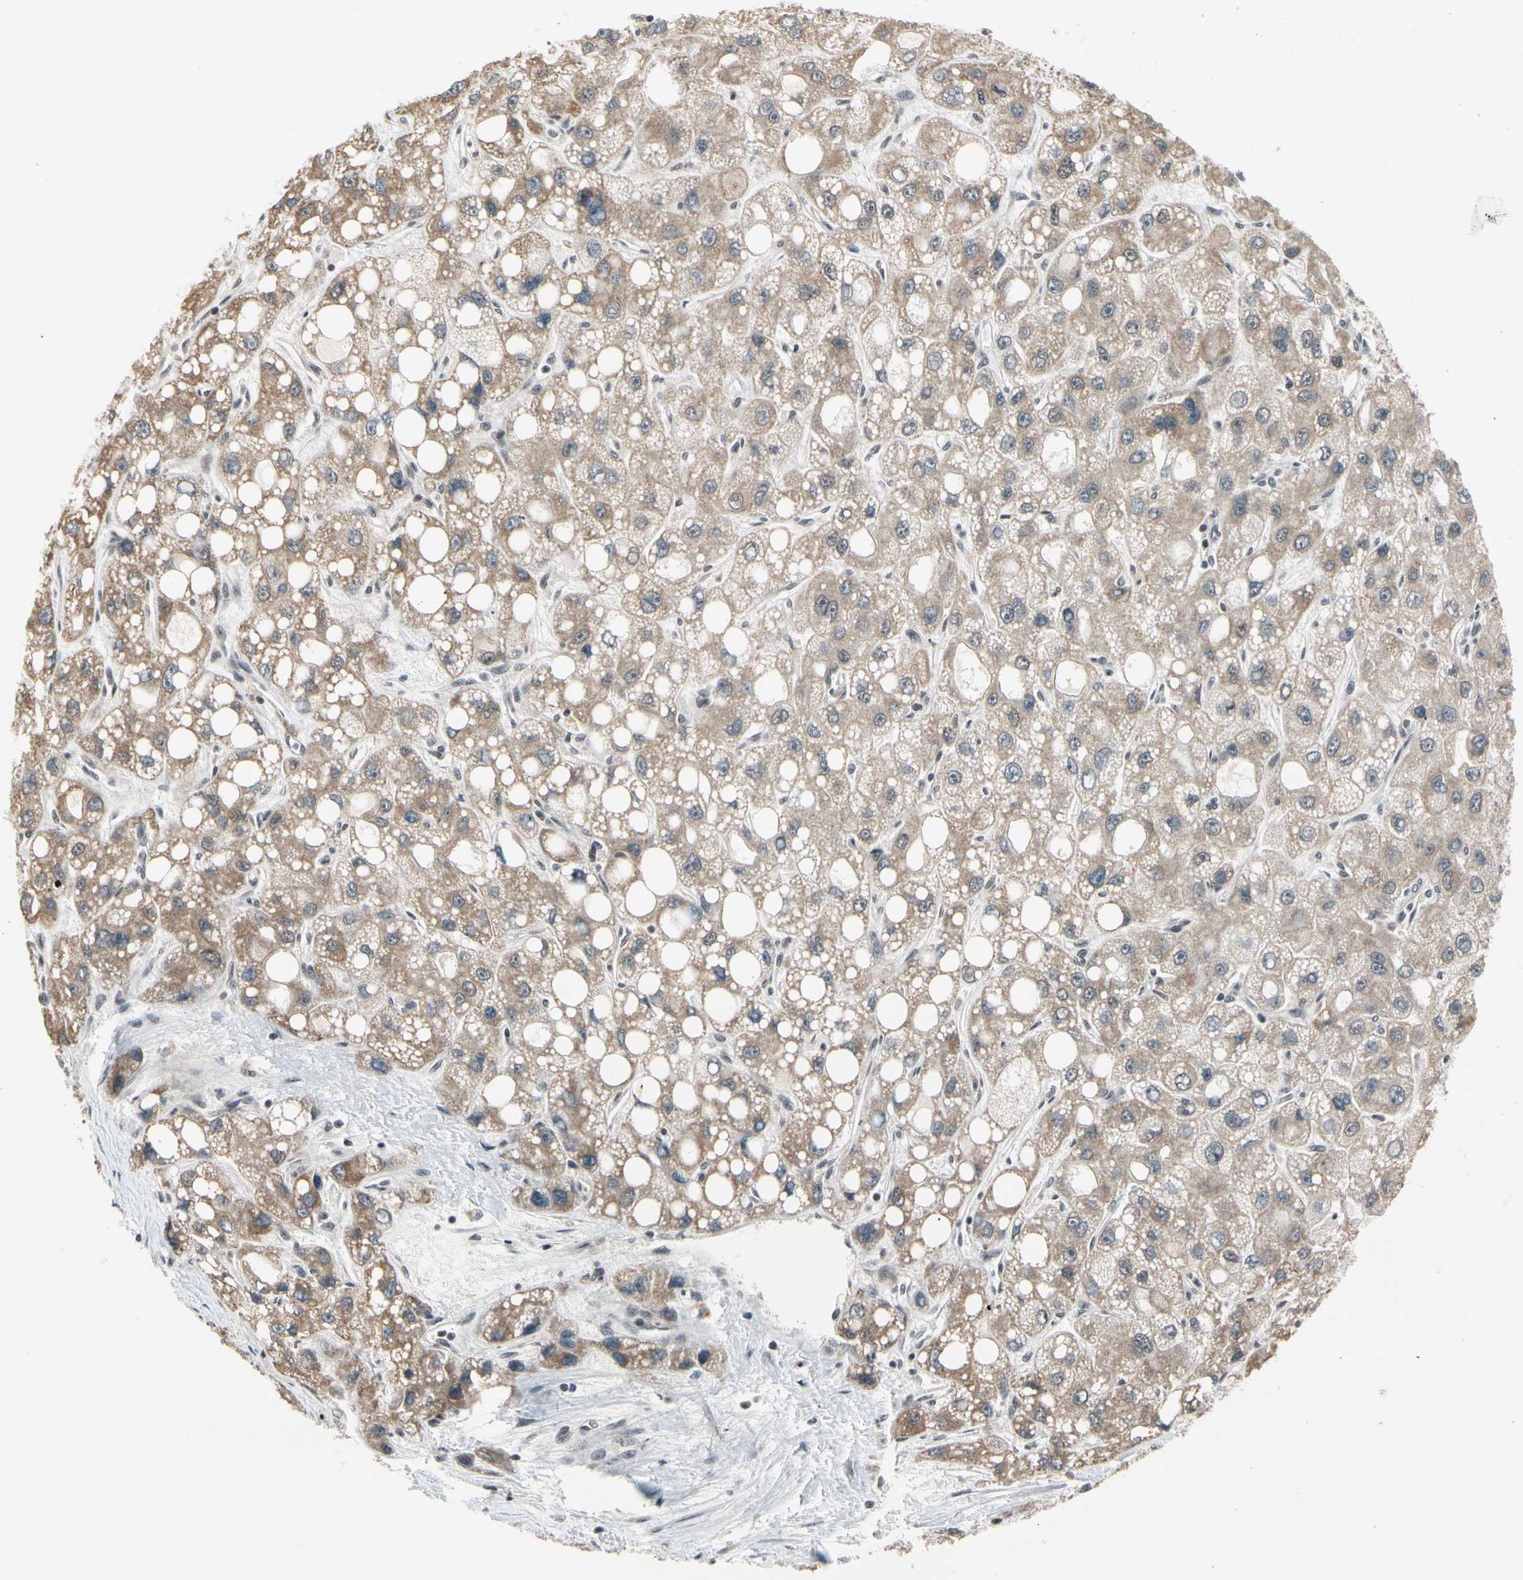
{"staining": {"intensity": "weak", "quantity": ">75%", "location": "cytoplasmic/membranous"}, "tissue": "liver cancer", "cell_type": "Tumor cells", "image_type": "cancer", "snomed": [{"axis": "morphology", "description": "Carcinoma, Hepatocellular, NOS"}, {"axis": "topography", "description": "Liver"}], "caption": "A brown stain highlights weak cytoplasmic/membranous positivity of a protein in hepatocellular carcinoma (liver) tumor cells.", "gene": "TAF12", "patient": {"sex": "male", "age": 55}}